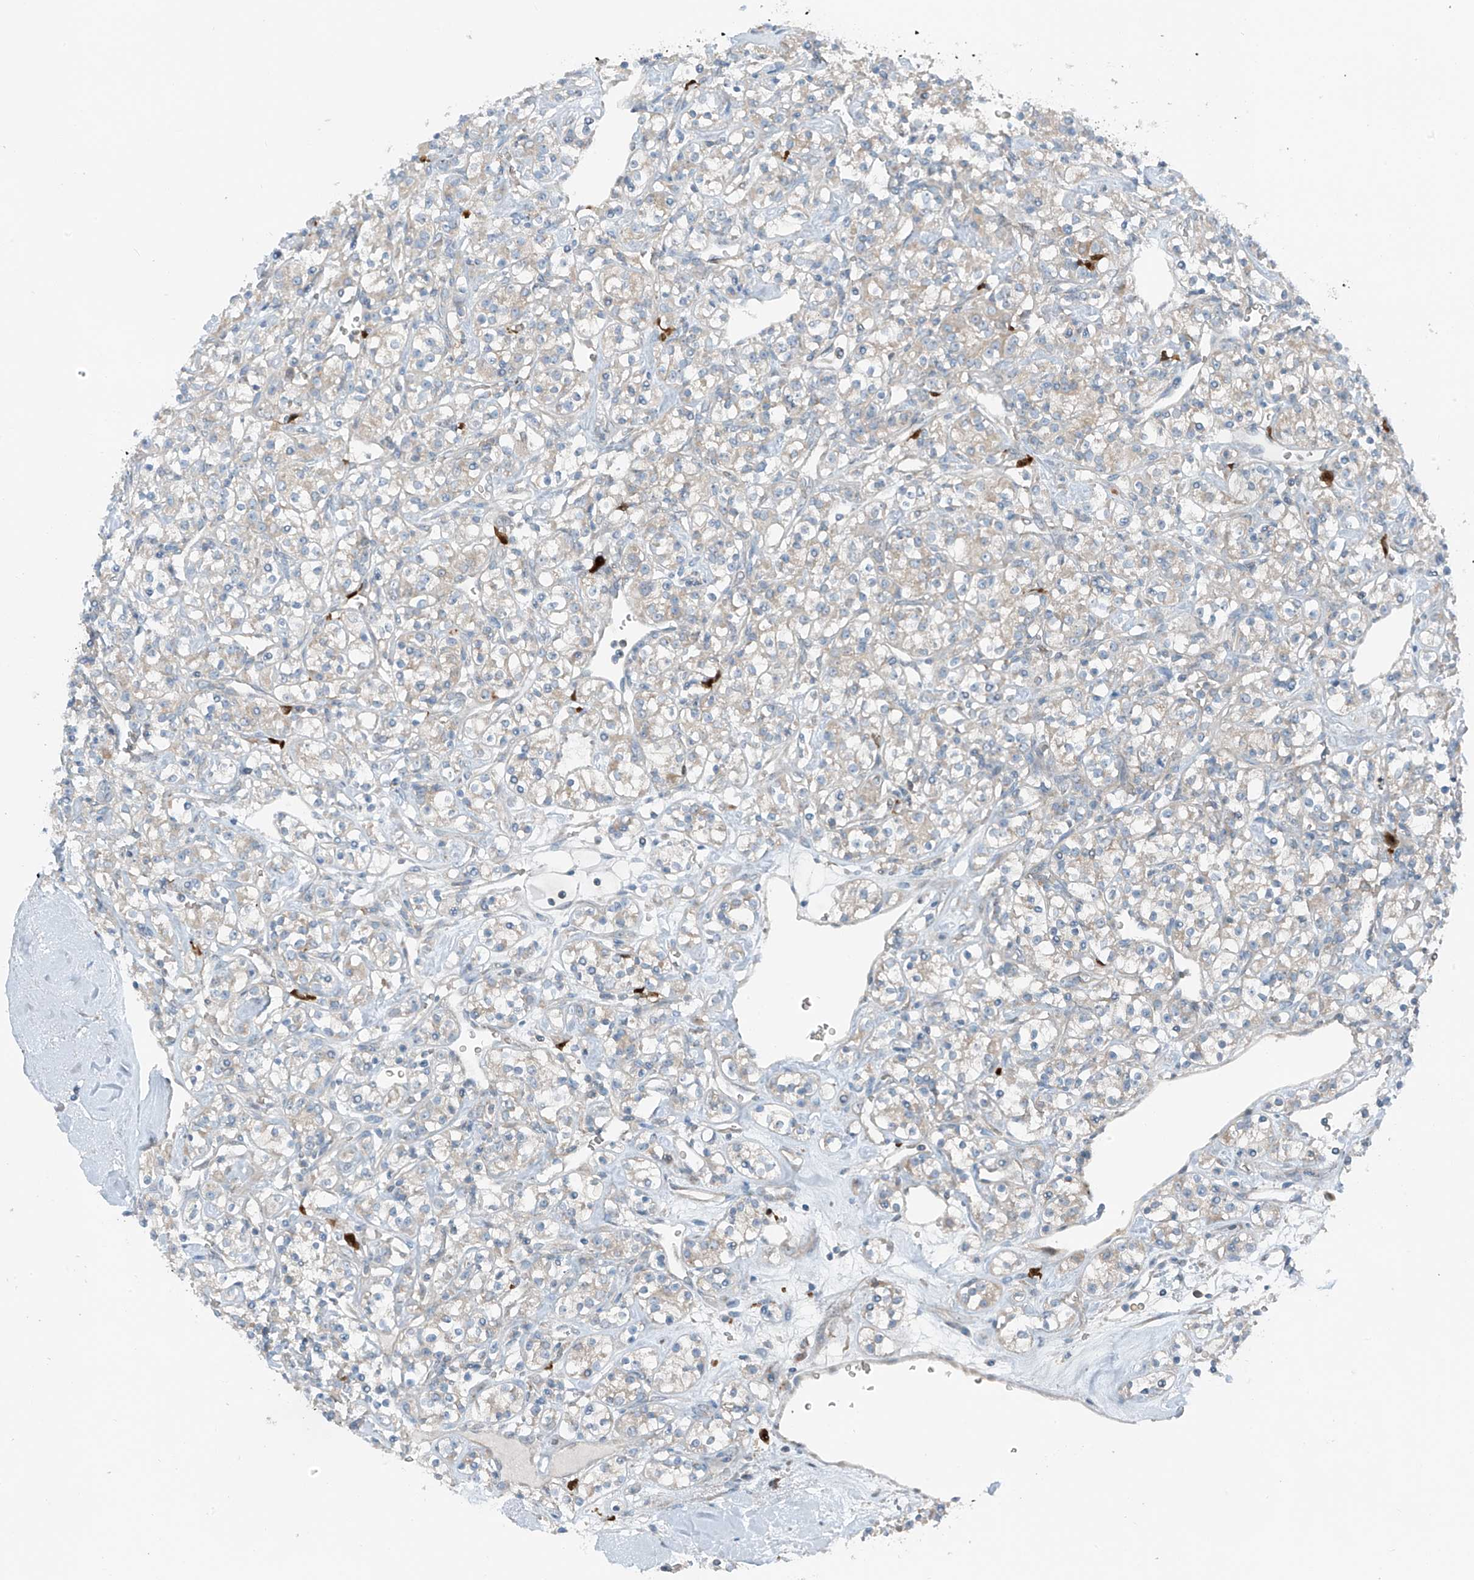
{"staining": {"intensity": "negative", "quantity": "none", "location": "none"}, "tissue": "renal cancer", "cell_type": "Tumor cells", "image_type": "cancer", "snomed": [{"axis": "morphology", "description": "Adenocarcinoma, NOS"}, {"axis": "topography", "description": "Kidney"}], "caption": "Immunohistochemistry (IHC) image of neoplastic tissue: adenocarcinoma (renal) stained with DAB reveals no significant protein staining in tumor cells.", "gene": "SLC12A6", "patient": {"sex": "male", "age": 77}}